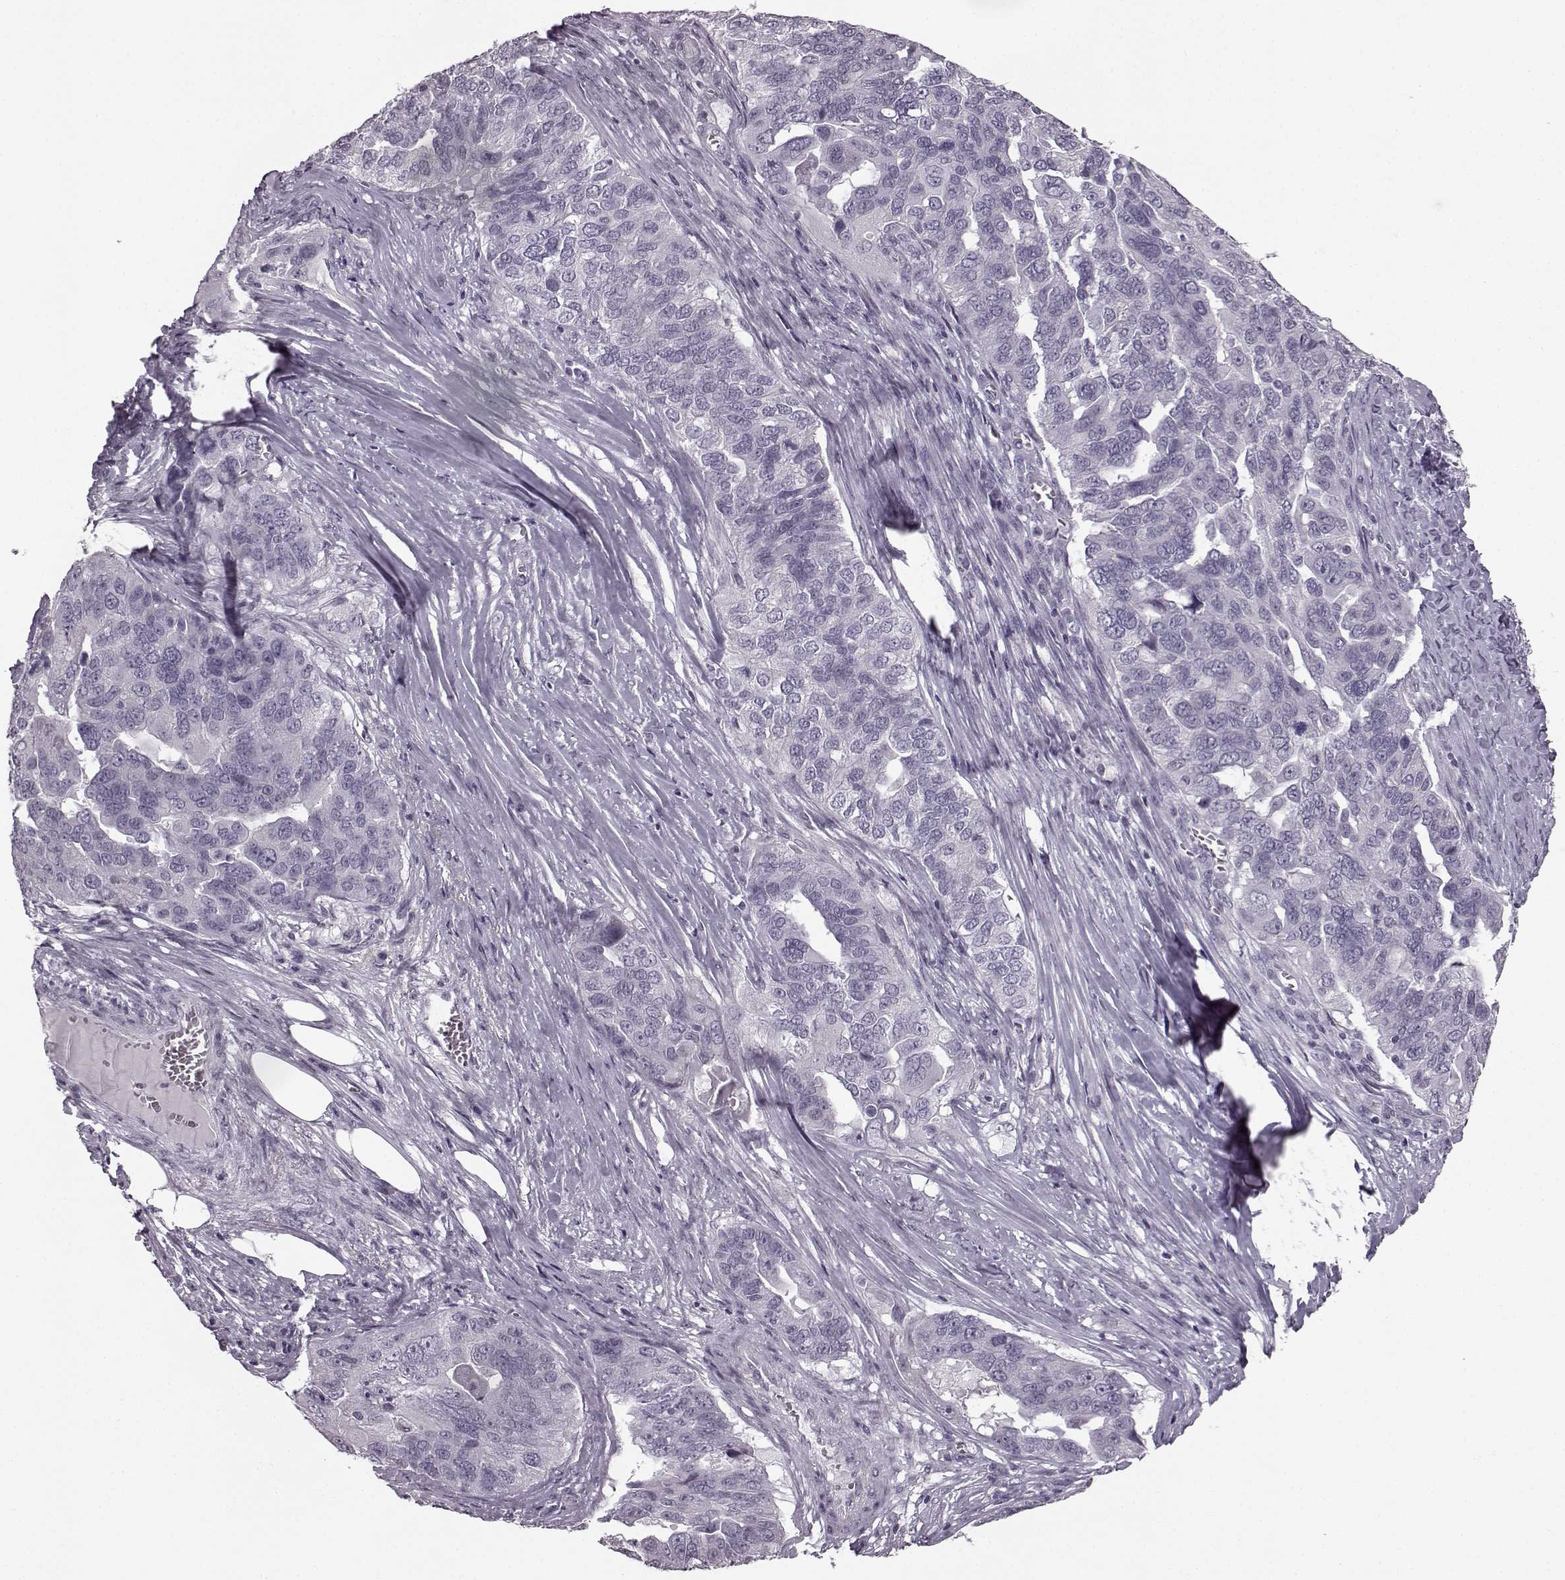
{"staining": {"intensity": "negative", "quantity": "none", "location": "none"}, "tissue": "ovarian cancer", "cell_type": "Tumor cells", "image_type": "cancer", "snomed": [{"axis": "morphology", "description": "Carcinoma, endometroid"}, {"axis": "topography", "description": "Soft tissue"}, {"axis": "topography", "description": "Ovary"}], "caption": "The photomicrograph displays no staining of tumor cells in endometroid carcinoma (ovarian).", "gene": "SEMG2", "patient": {"sex": "female", "age": 52}}